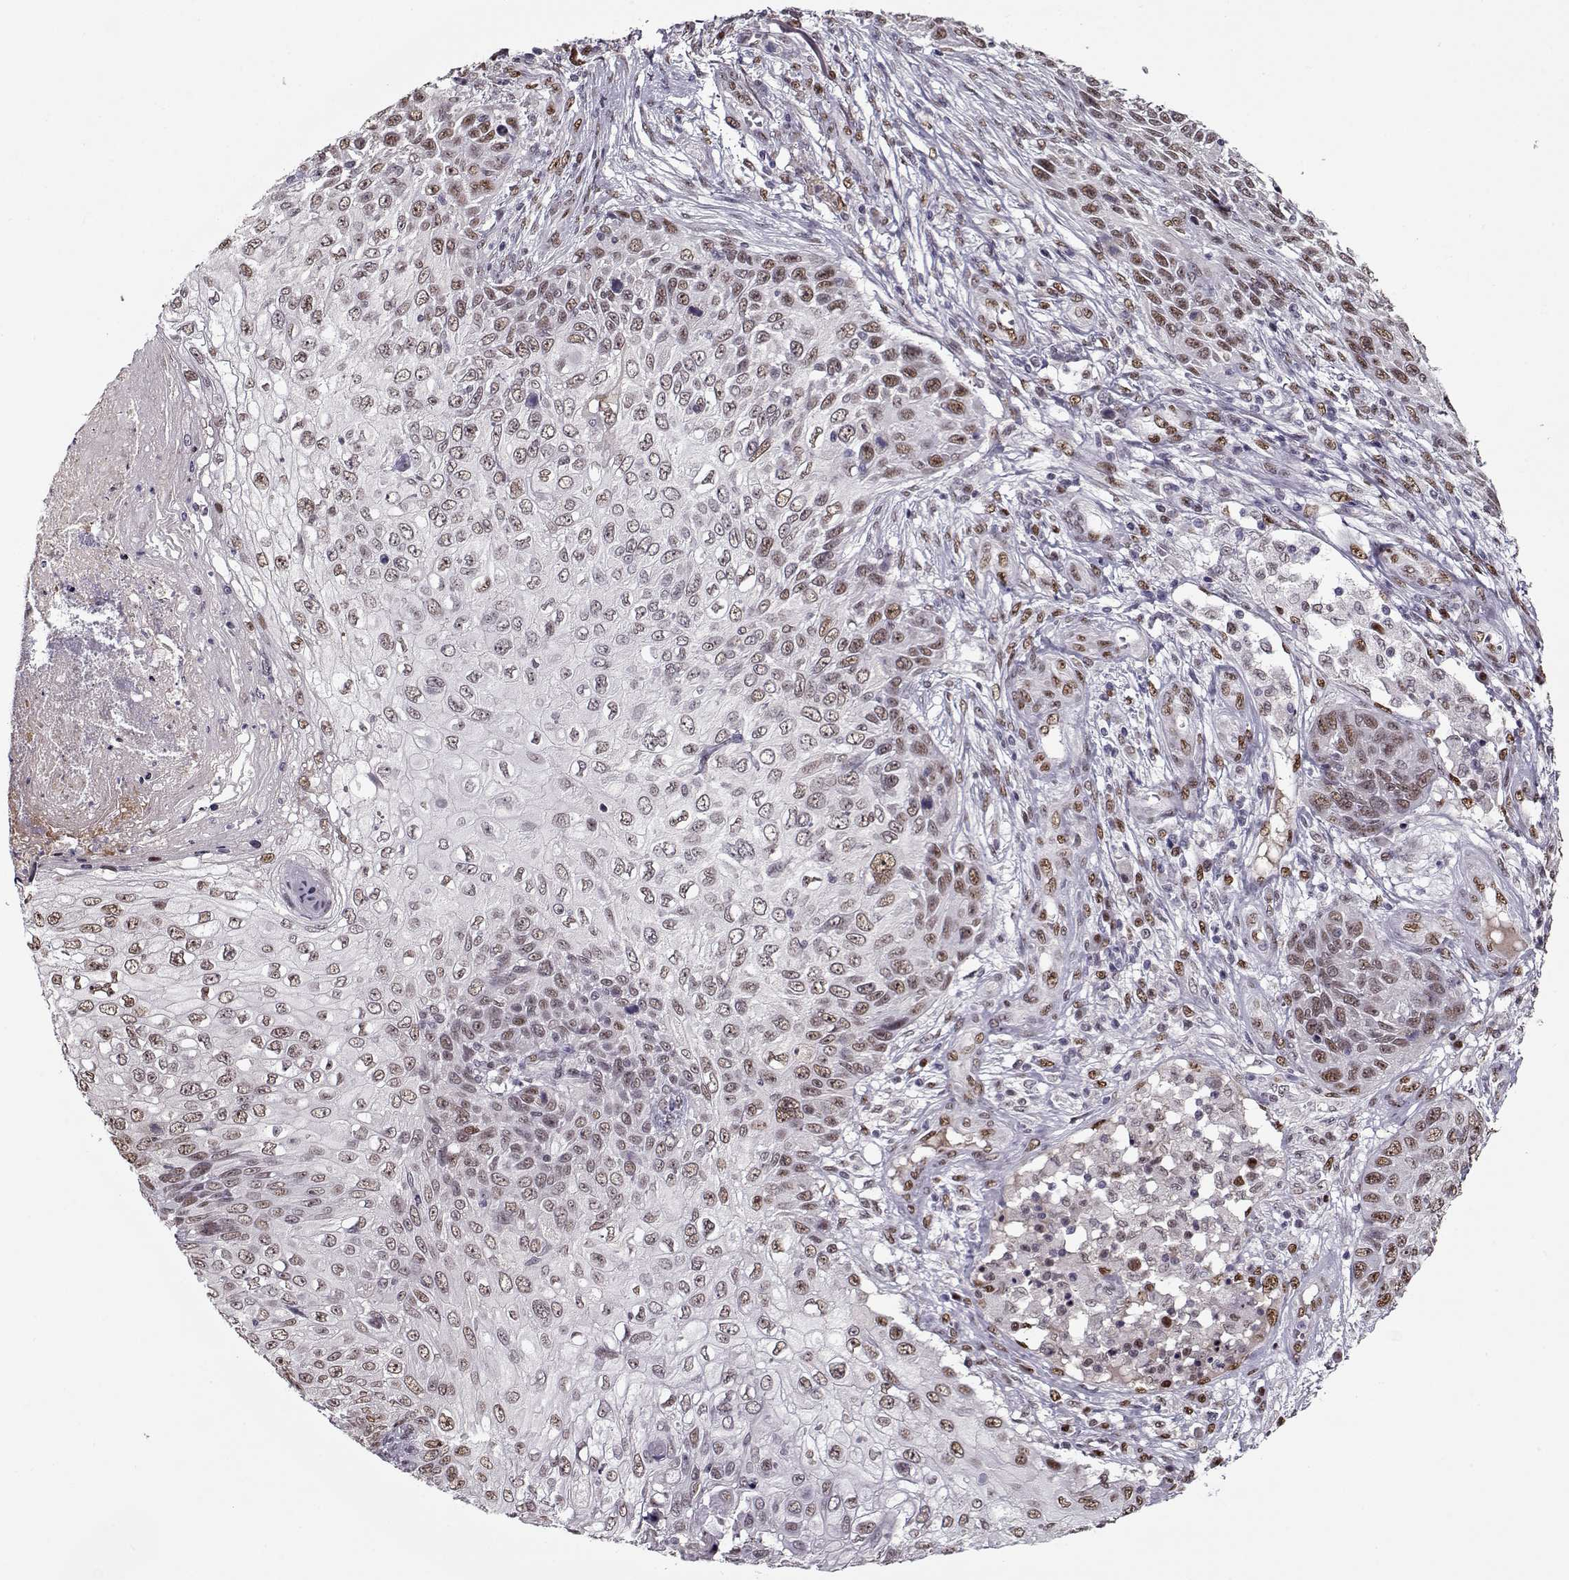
{"staining": {"intensity": "moderate", "quantity": "25%-75%", "location": "nuclear"}, "tissue": "skin cancer", "cell_type": "Tumor cells", "image_type": "cancer", "snomed": [{"axis": "morphology", "description": "Squamous cell carcinoma, NOS"}, {"axis": "topography", "description": "Skin"}], "caption": "Immunohistochemical staining of human skin squamous cell carcinoma displays moderate nuclear protein staining in about 25%-75% of tumor cells. (brown staining indicates protein expression, while blue staining denotes nuclei).", "gene": "PRMT8", "patient": {"sex": "male", "age": 92}}